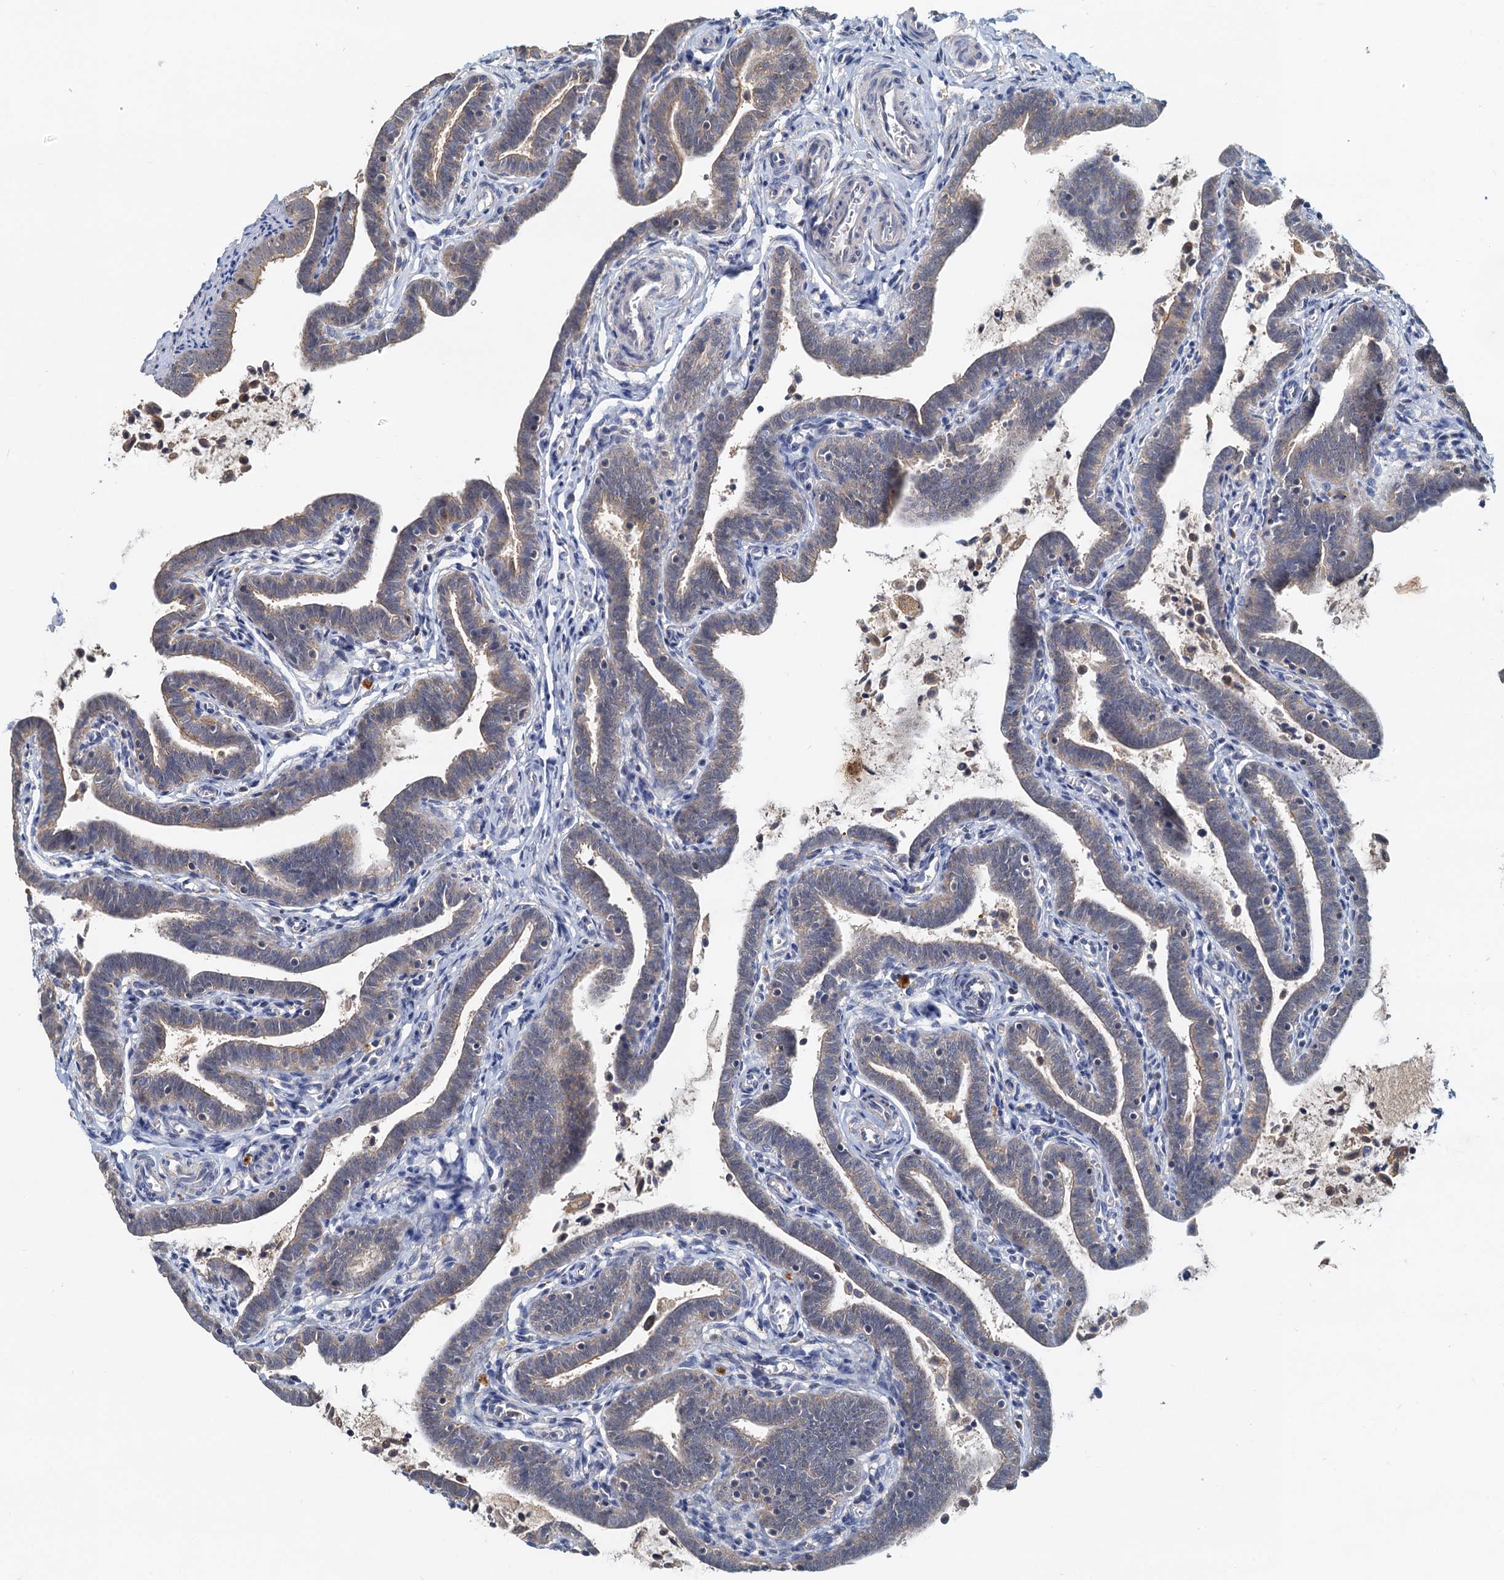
{"staining": {"intensity": "moderate", "quantity": "25%-75%", "location": "cytoplasmic/membranous"}, "tissue": "fallopian tube", "cell_type": "Glandular cells", "image_type": "normal", "snomed": [{"axis": "morphology", "description": "Normal tissue, NOS"}, {"axis": "topography", "description": "Fallopian tube"}], "caption": "High-power microscopy captured an immunohistochemistry (IHC) image of benign fallopian tube, revealing moderate cytoplasmic/membranous positivity in approximately 25%-75% of glandular cells.", "gene": "TOLLIP", "patient": {"sex": "female", "age": 36}}